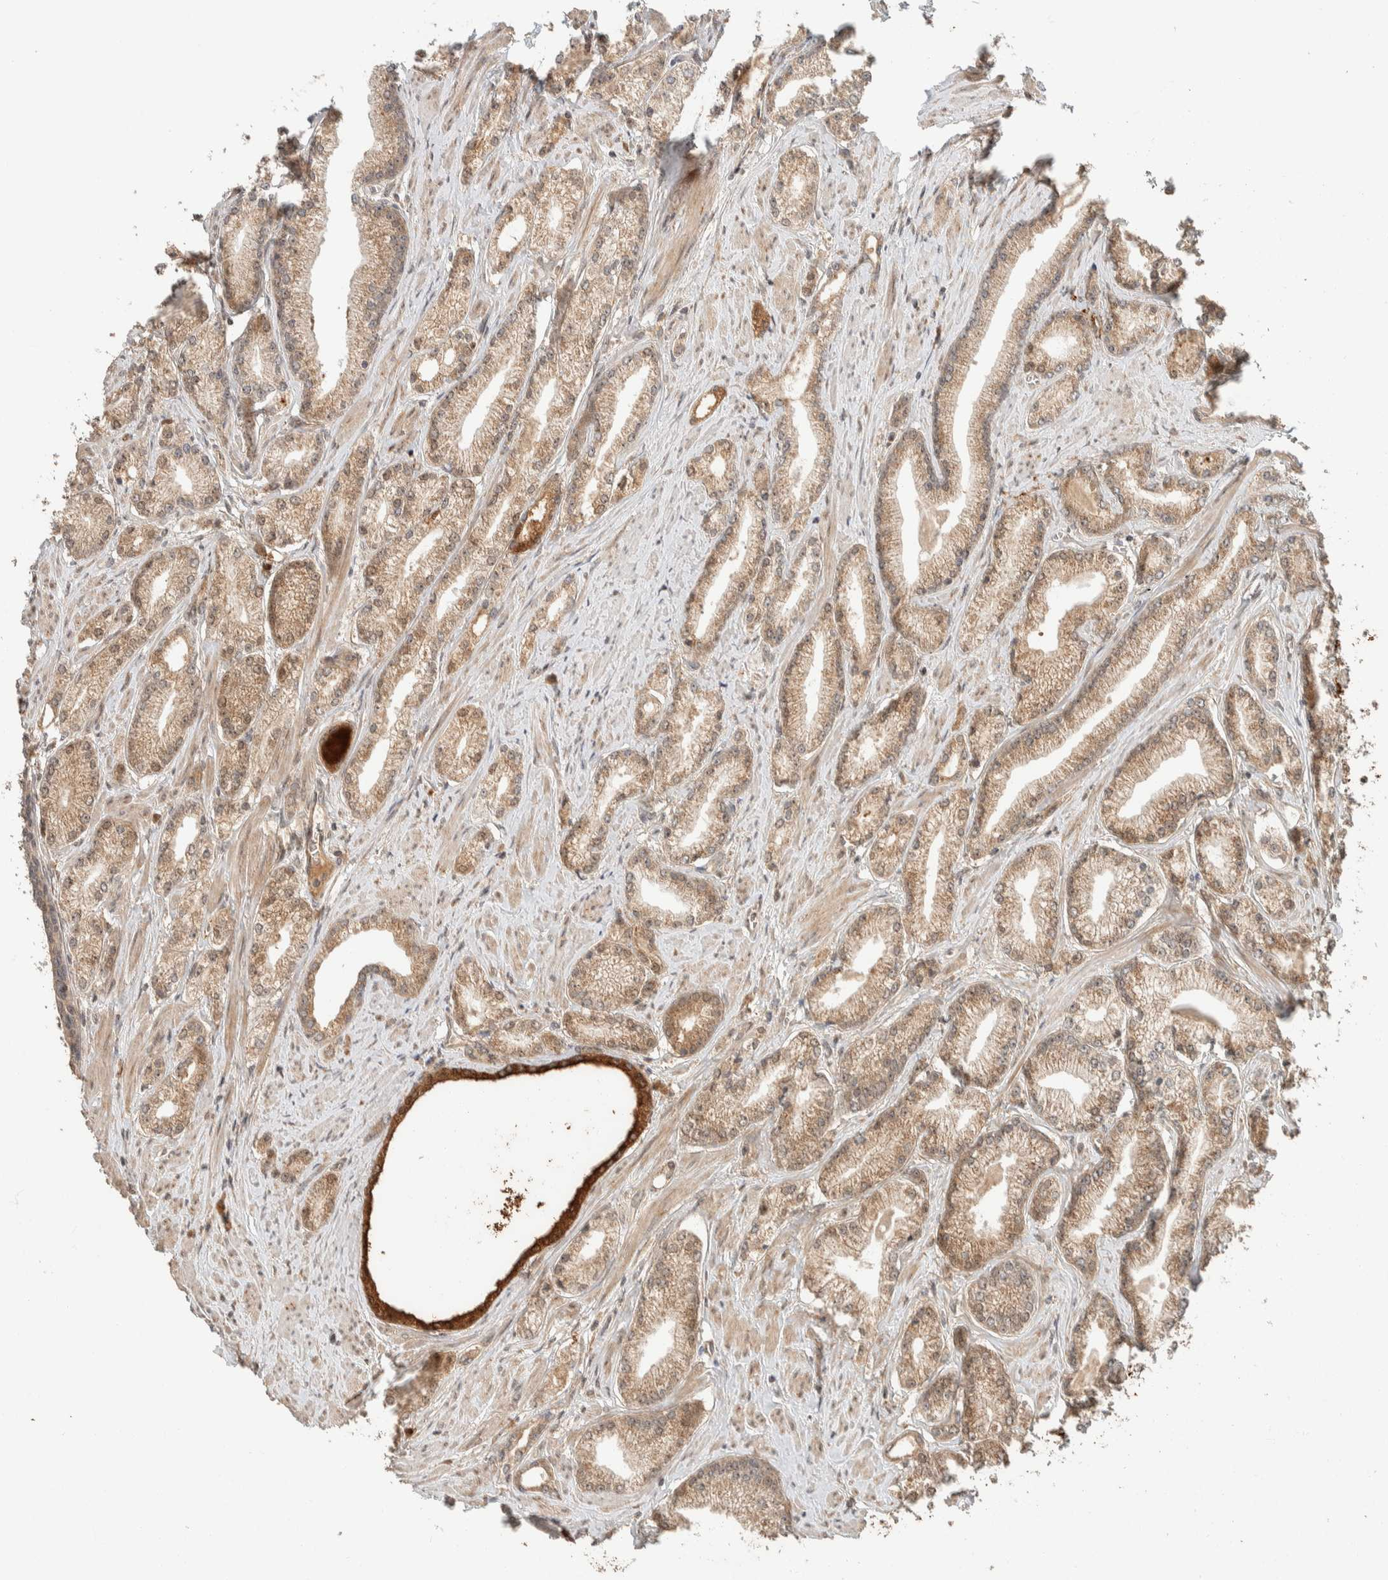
{"staining": {"intensity": "moderate", "quantity": ">75%", "location": "cytoplasmic/membranous"}, "tissue": "prostate cancer", "cell_type": "Tumor cells", "image_type": "cancer", "snomed": [{"axis": "morphology", "description": "Adenocarcinoma, Low grade"}, {"axis": "topography", "description": "Prostate"}], "caption": "IHC image of prostate adenocarcinoma (low-grade) stained for a protein (brown), which displays medium levels of moderate cytoplasmic/membranous expression in approximately >75% of tumor cells.", "gene": "ZBTB2", "patient": {"sex": "male", "age": 62}}